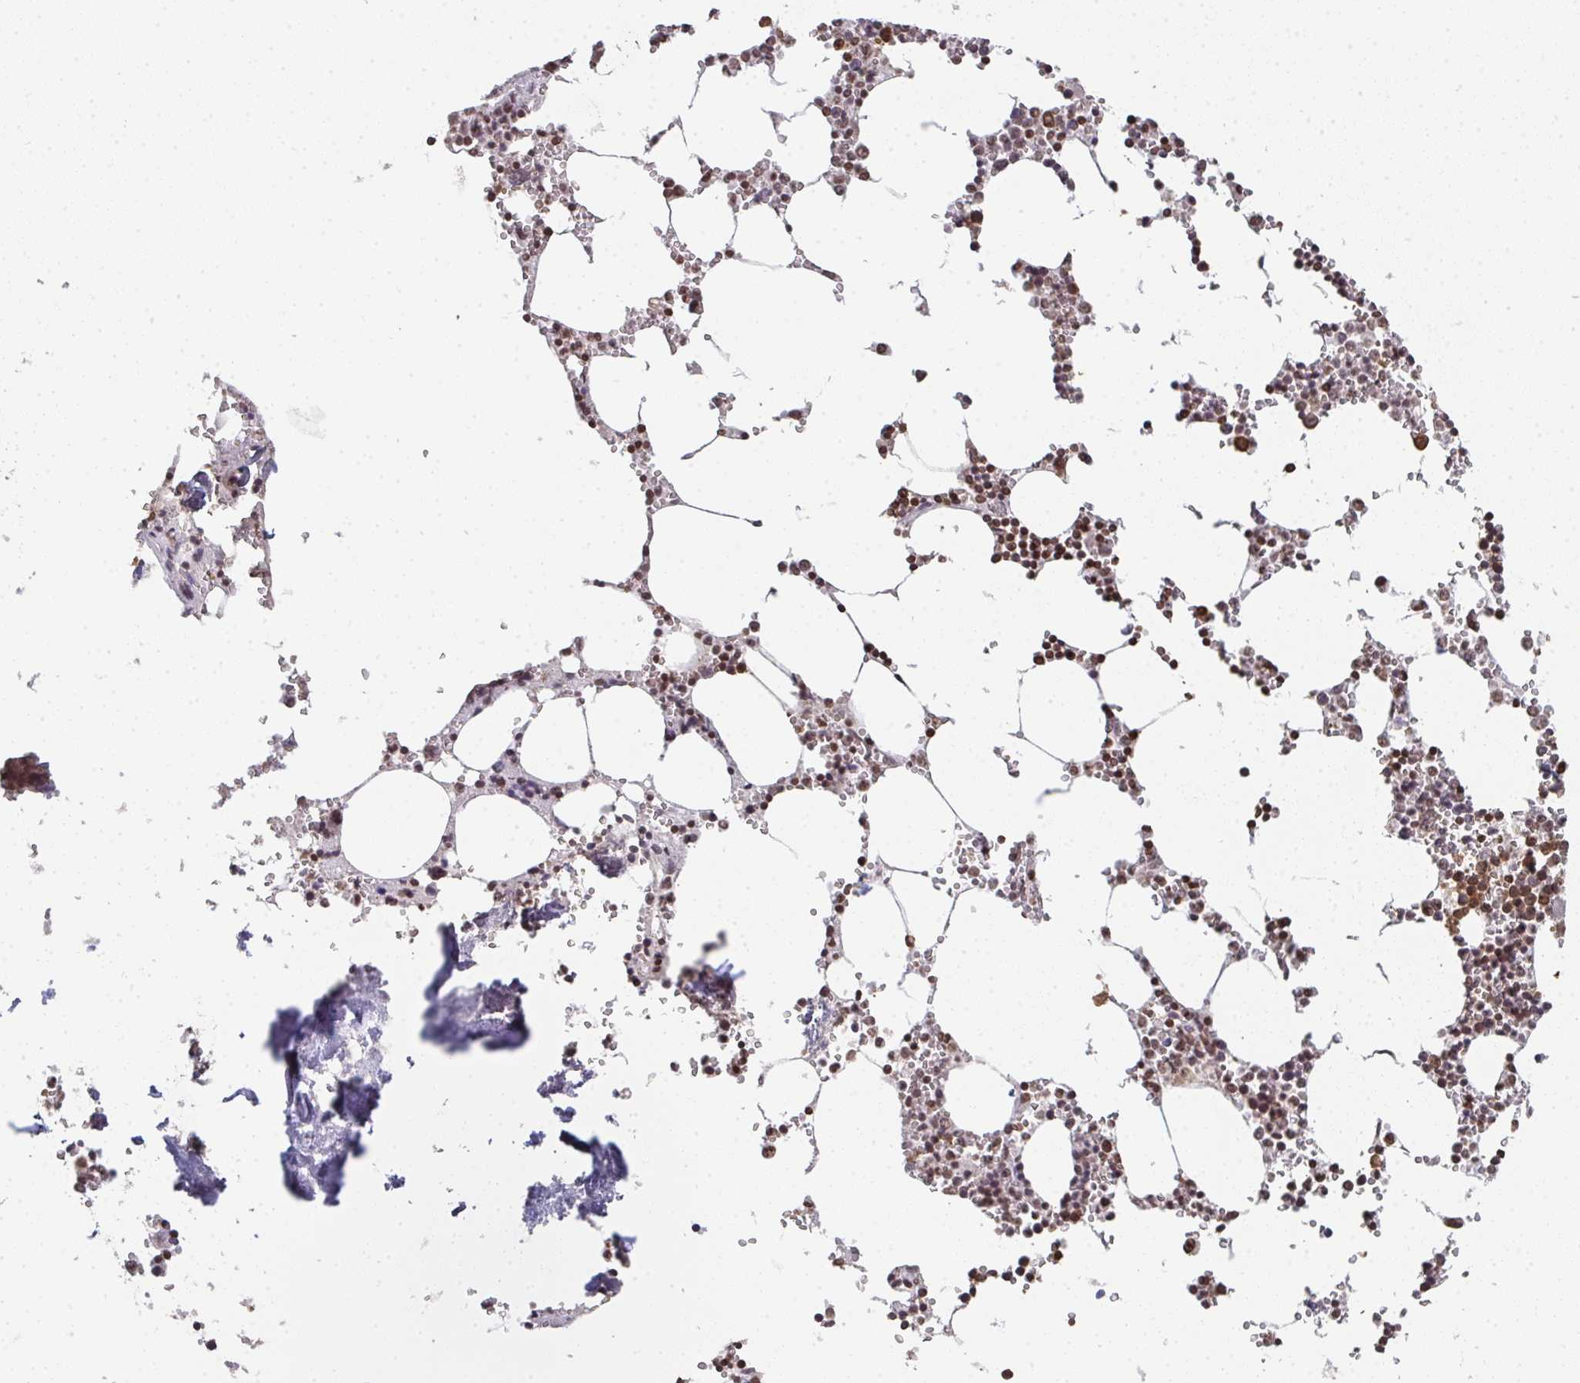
{"staining": {"intensity": "moderate", "quantity": "25%-75%", "location": "nuclear"}, "tissue": "bone marrow", "cell_type": "Hematopoietic cells", "image_type": "normal", "snomed": [{"axis": "morphology", "description": "Normal tissue, NOS"}, {"axis": "topography", "description": "Bone marrow"}], "caption": "Bone marrow stained with DAB immunohistochemistry reveals medium levels of moderate nuclear staining in approximately 25%-75% of hematopoietic cells. (DAB IHC with brightfield microscopy, high magnification).", "gene": "DKC1", "patient": {"sex": "male", "age": 54}}